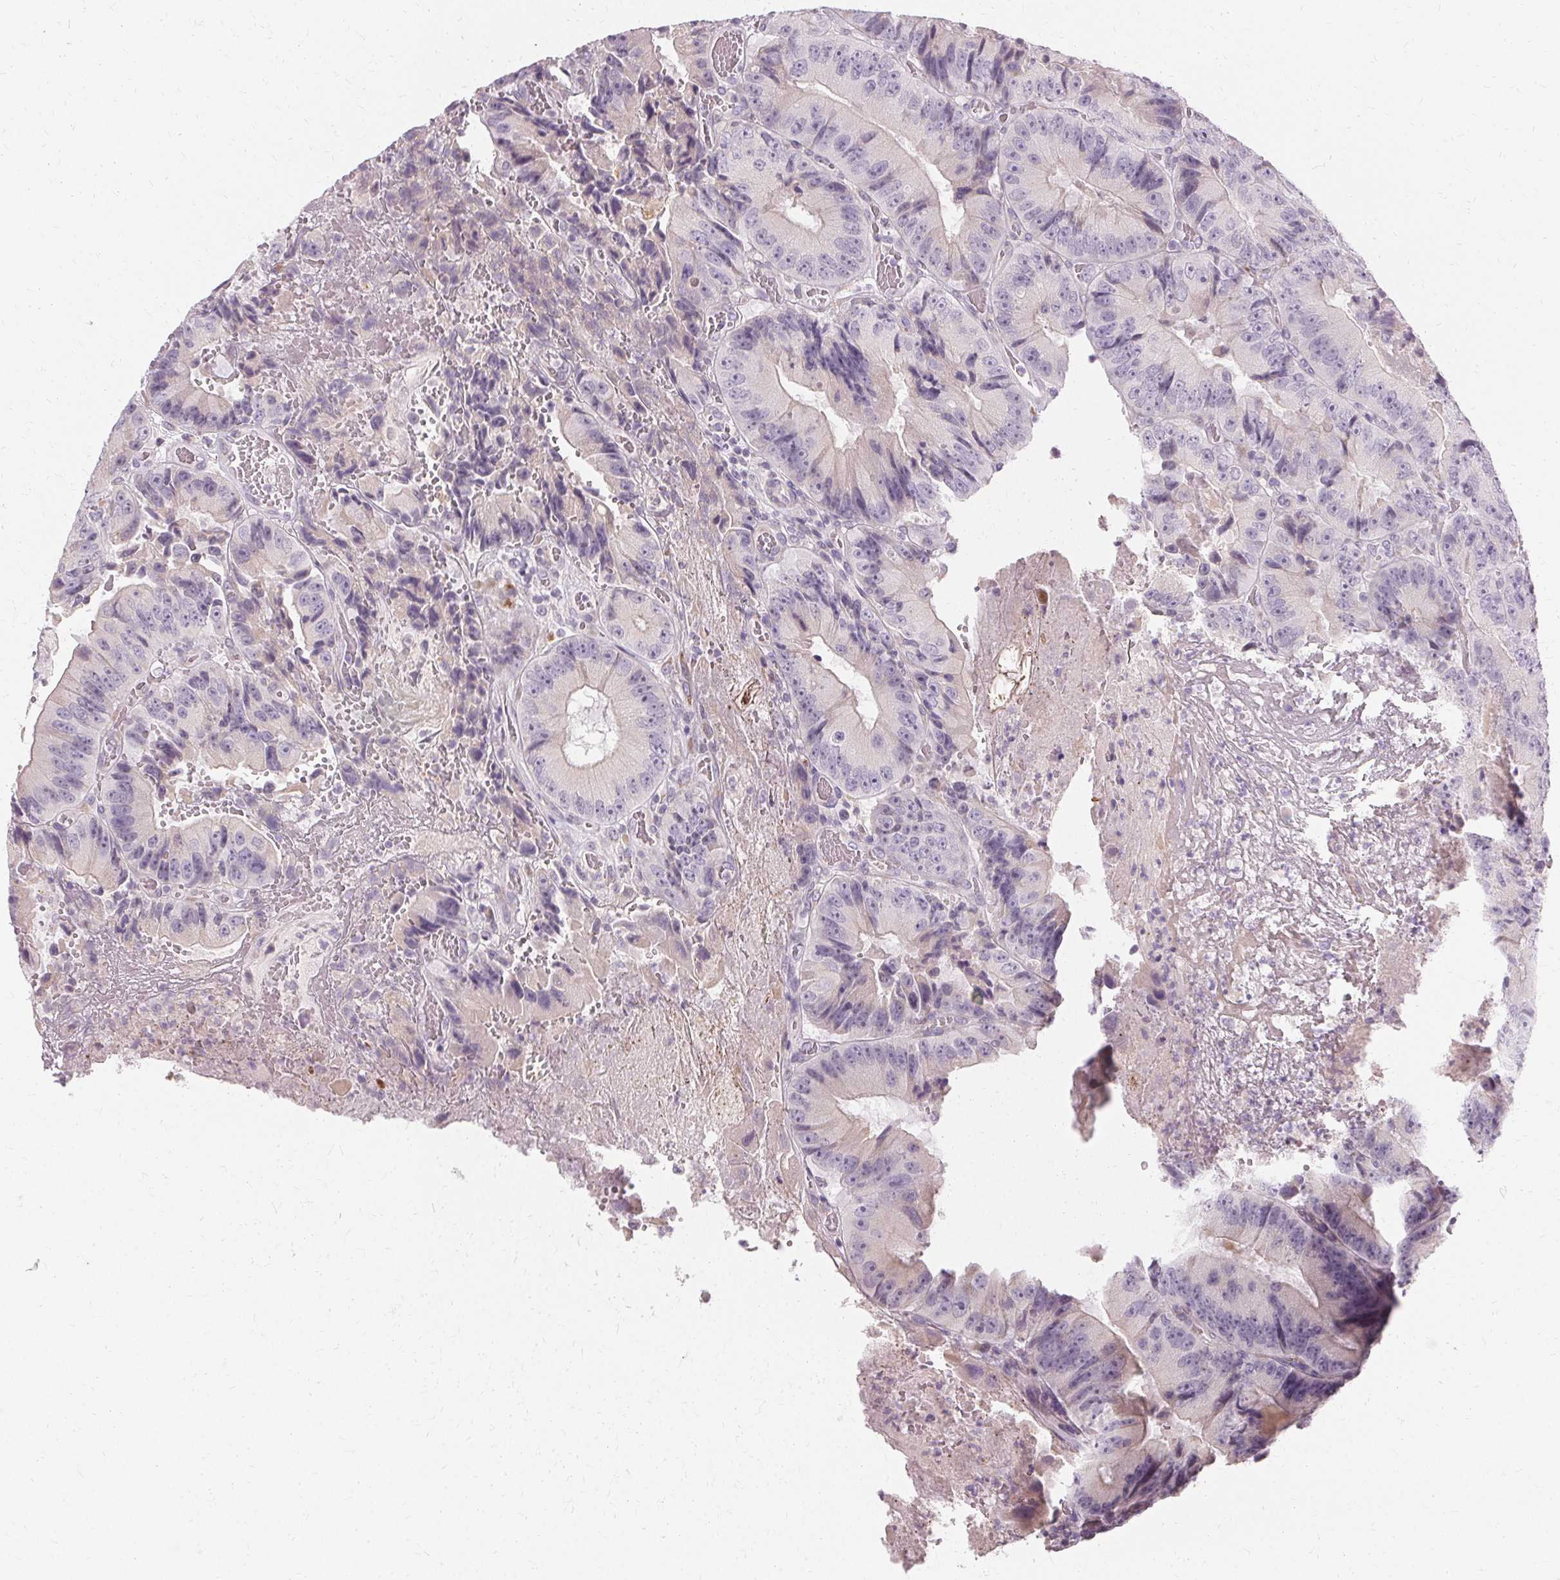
{"staining": {"intensity": "negative", "quantity": "none", "location": "none"}, "tissue": "colorectal cancer", "cell_type": "Tumor cells", "image_type": "cancer", "snomed": [{"axis": "morphology", "description": "Adenocarcinoma, NOS"}, {"axis": "topography", "description": "Colon"}], "caption": "High magnification brightfield microscopy of colorectal adenocarcinoma stained with DAB (brown) and counterstained with hematoxylin (blue): tumor cells show no significant expression.", "gene": "FCRL3", "patient": {"sex": "female", "age": 86}}